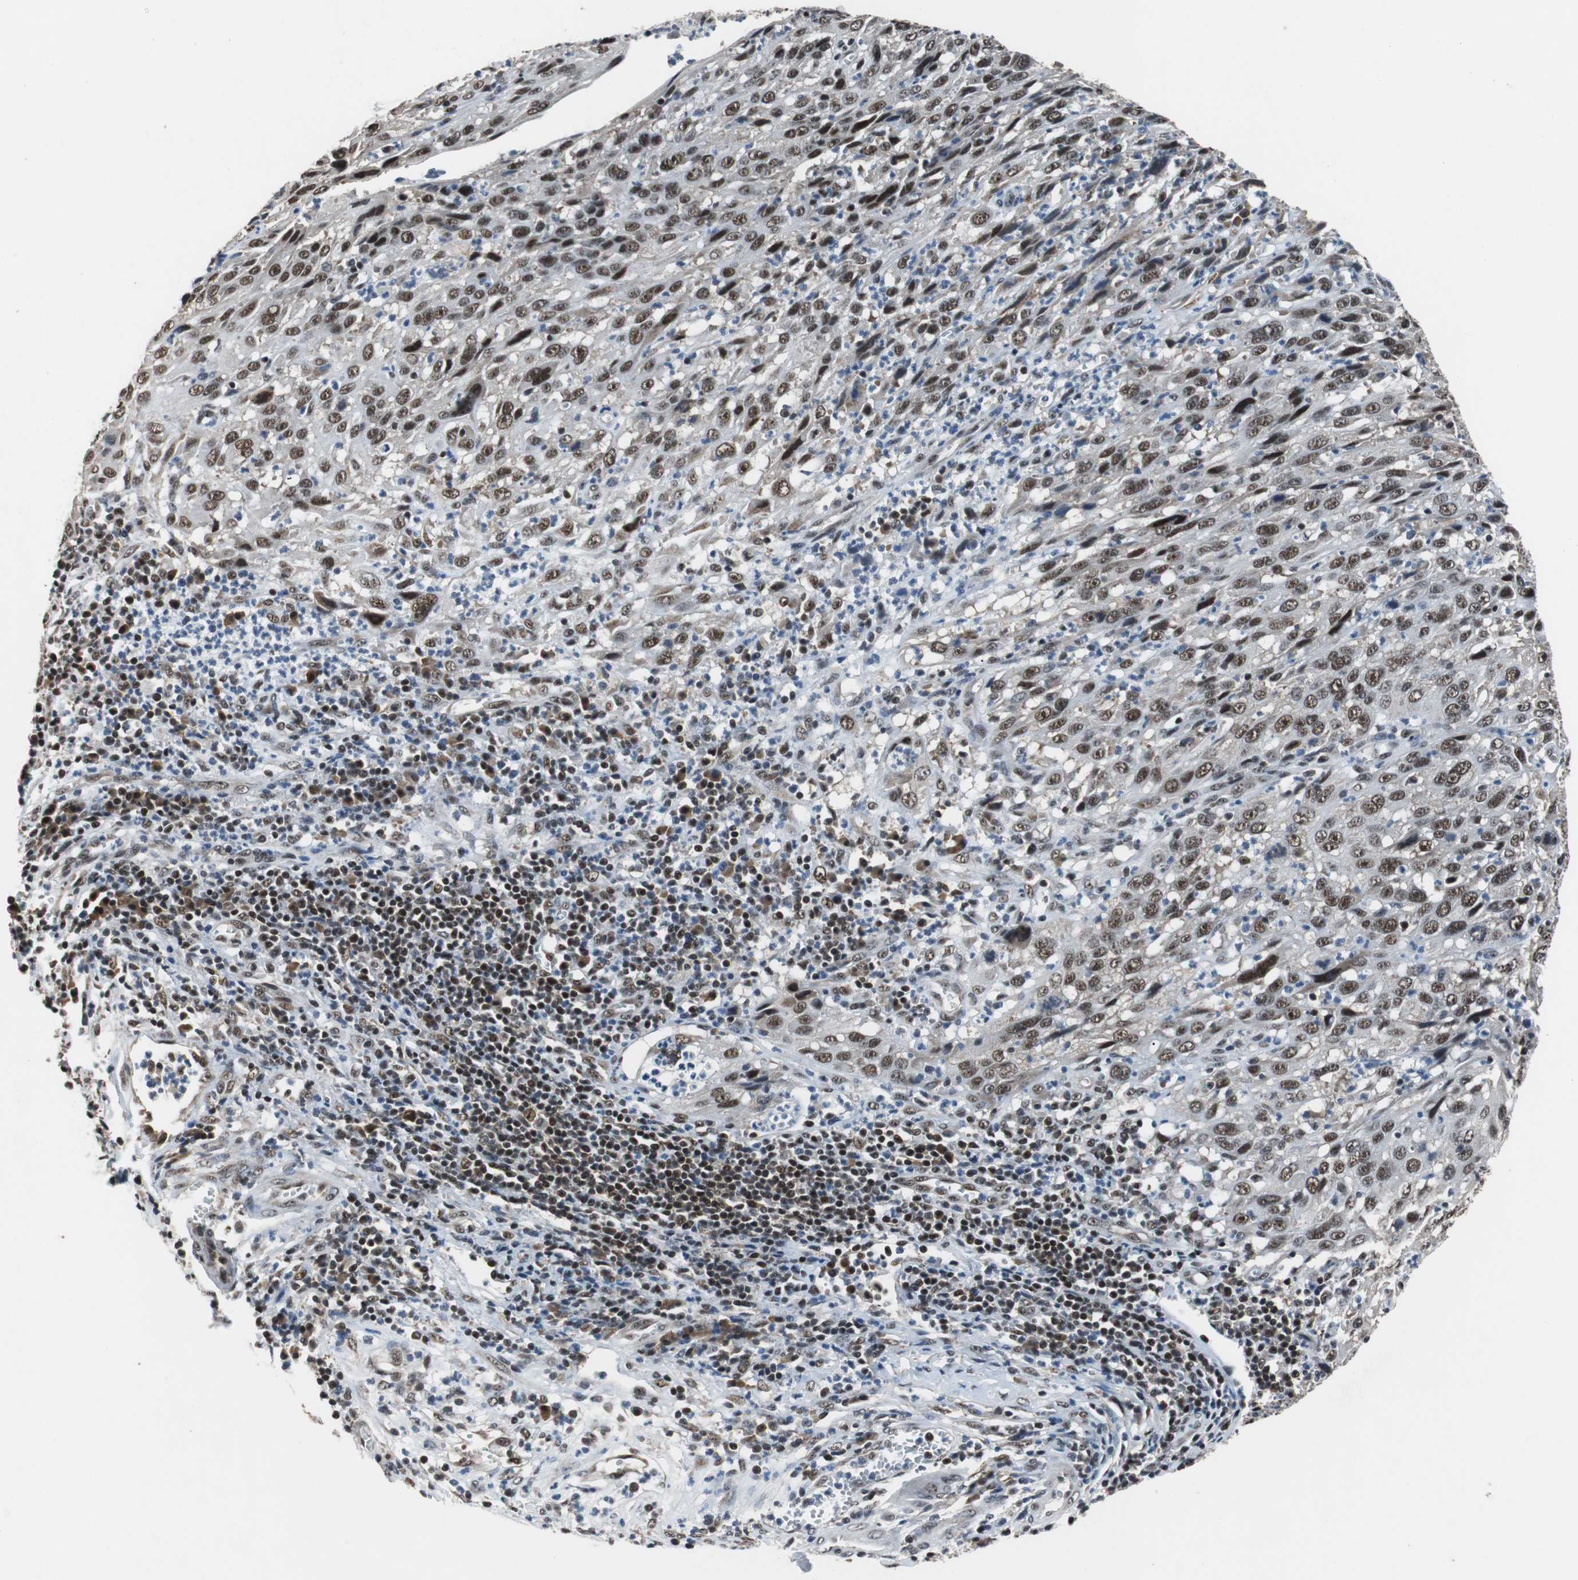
{"staining": {"intensity": "moderate", "quantity": "25%-75%", "location": "nuclear"}, "tissue": "cervical cancer", "cell_type": "Tumor cells", "image_type": "cancer", "snomed": [{"axis": "morphology", "description": "Squamous cell carcinoma, NOS"}, {"axis": "topography", "description": "Cervix"}], "caption": "This is a photomicrograph of IHC staining of cervical cancer (squamous cell carcinoma), which shows moderate expression in the nuclear of tumor cells.", "gene": "USP28", "patient": {"sex": "female", "age": 32}}